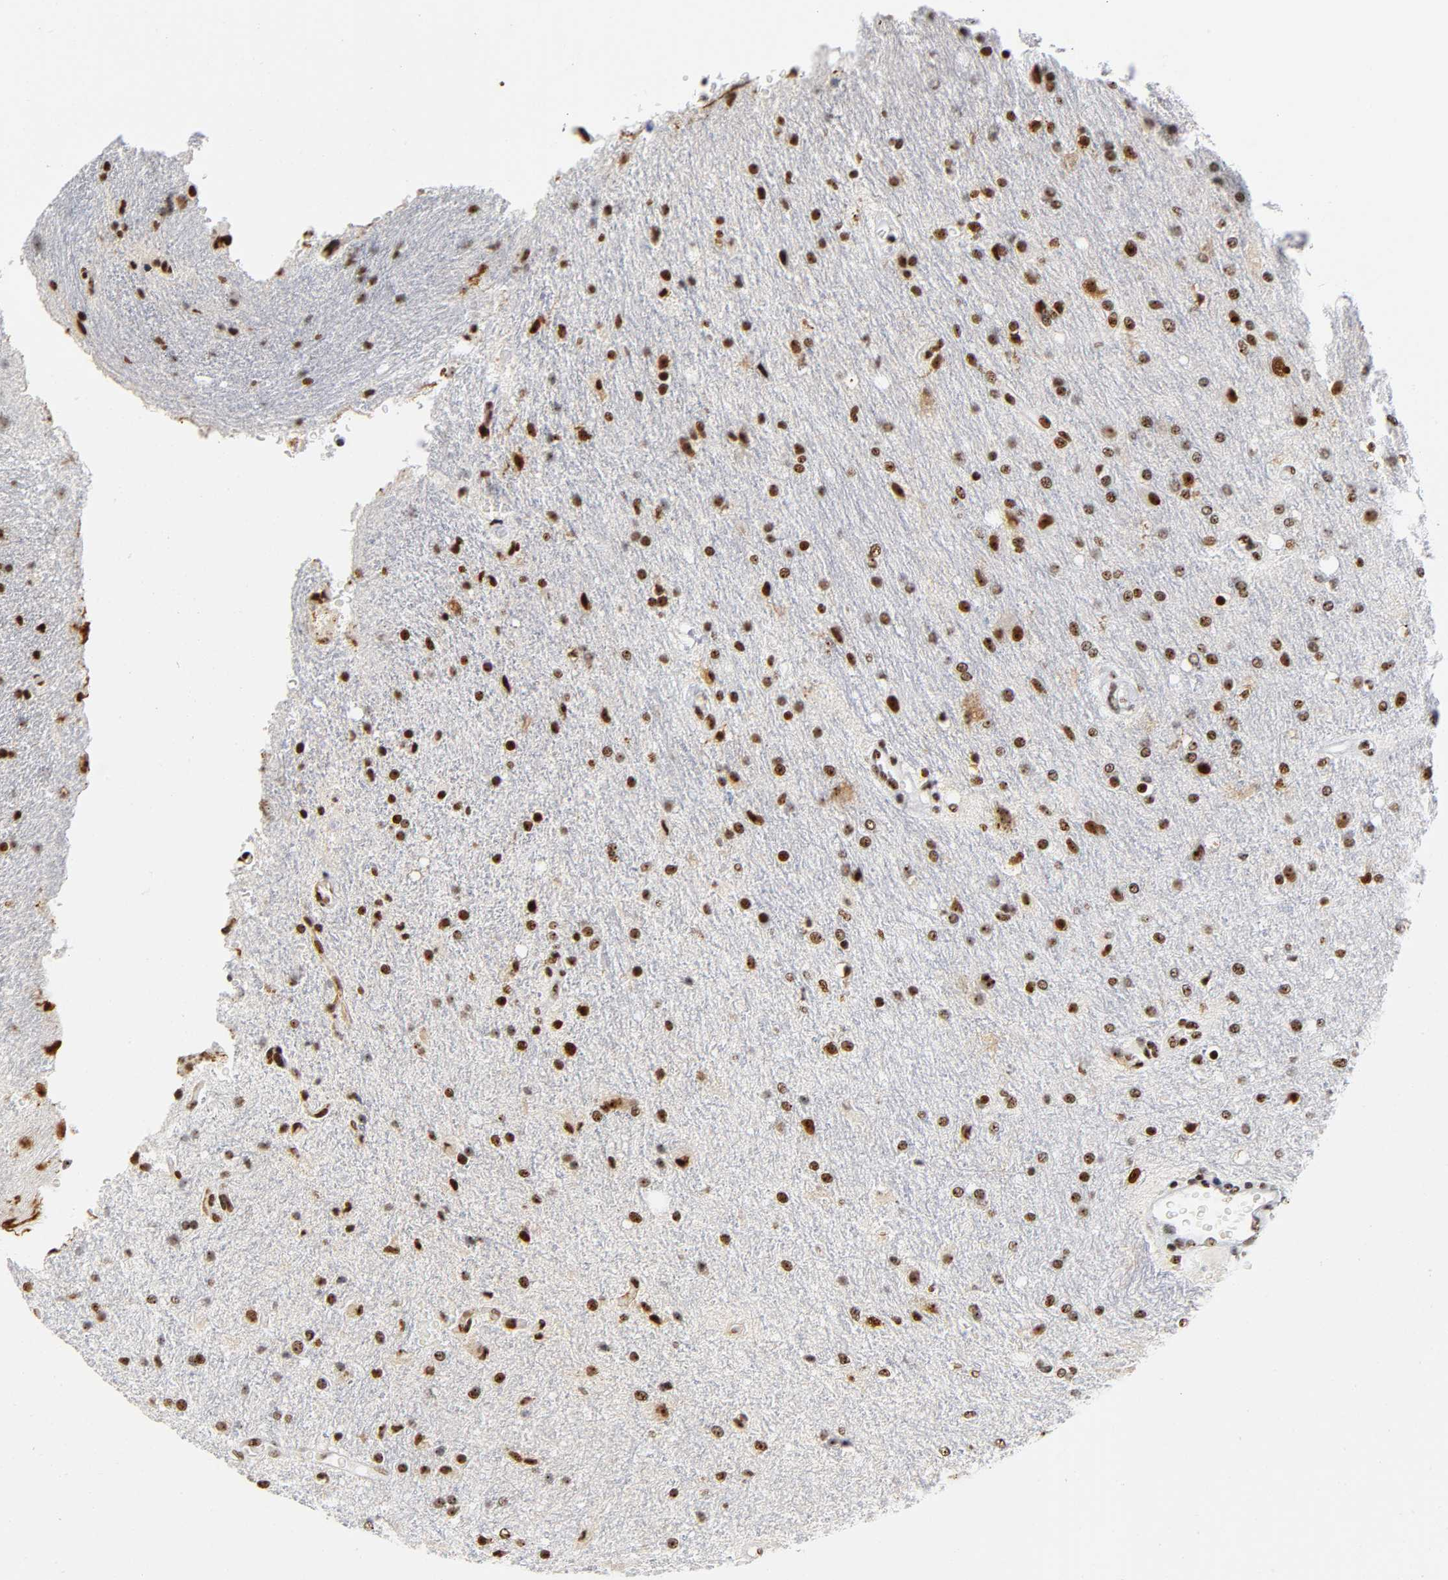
{"staining": {"intensity": "strong", "quantity": ">75%", "location": "nuclear"}, "tissue": "glioma", "cell_type": "Tumor cells", "image_type": "cancer", "snomed": [{"axis": "morphology", "description": "Normal tissue, NOS"}, {"axis": "morphology", "description": "Glioma, malignant, High grade"}, {"axis": "topography", "description": "Cerebral cortex"}], "caption": "Protein analysis of glioma tissue demonstrates strong nuclear staining in approximately >75% of tumor cells. (Stains: DAB (3,3'-diaminobenzidine) in brown, nuclei in blue, Microscopy: brightfield microscopy at high magnification).", "gene": "UBTF", "patient": {"sex": "male", "age": 56}}